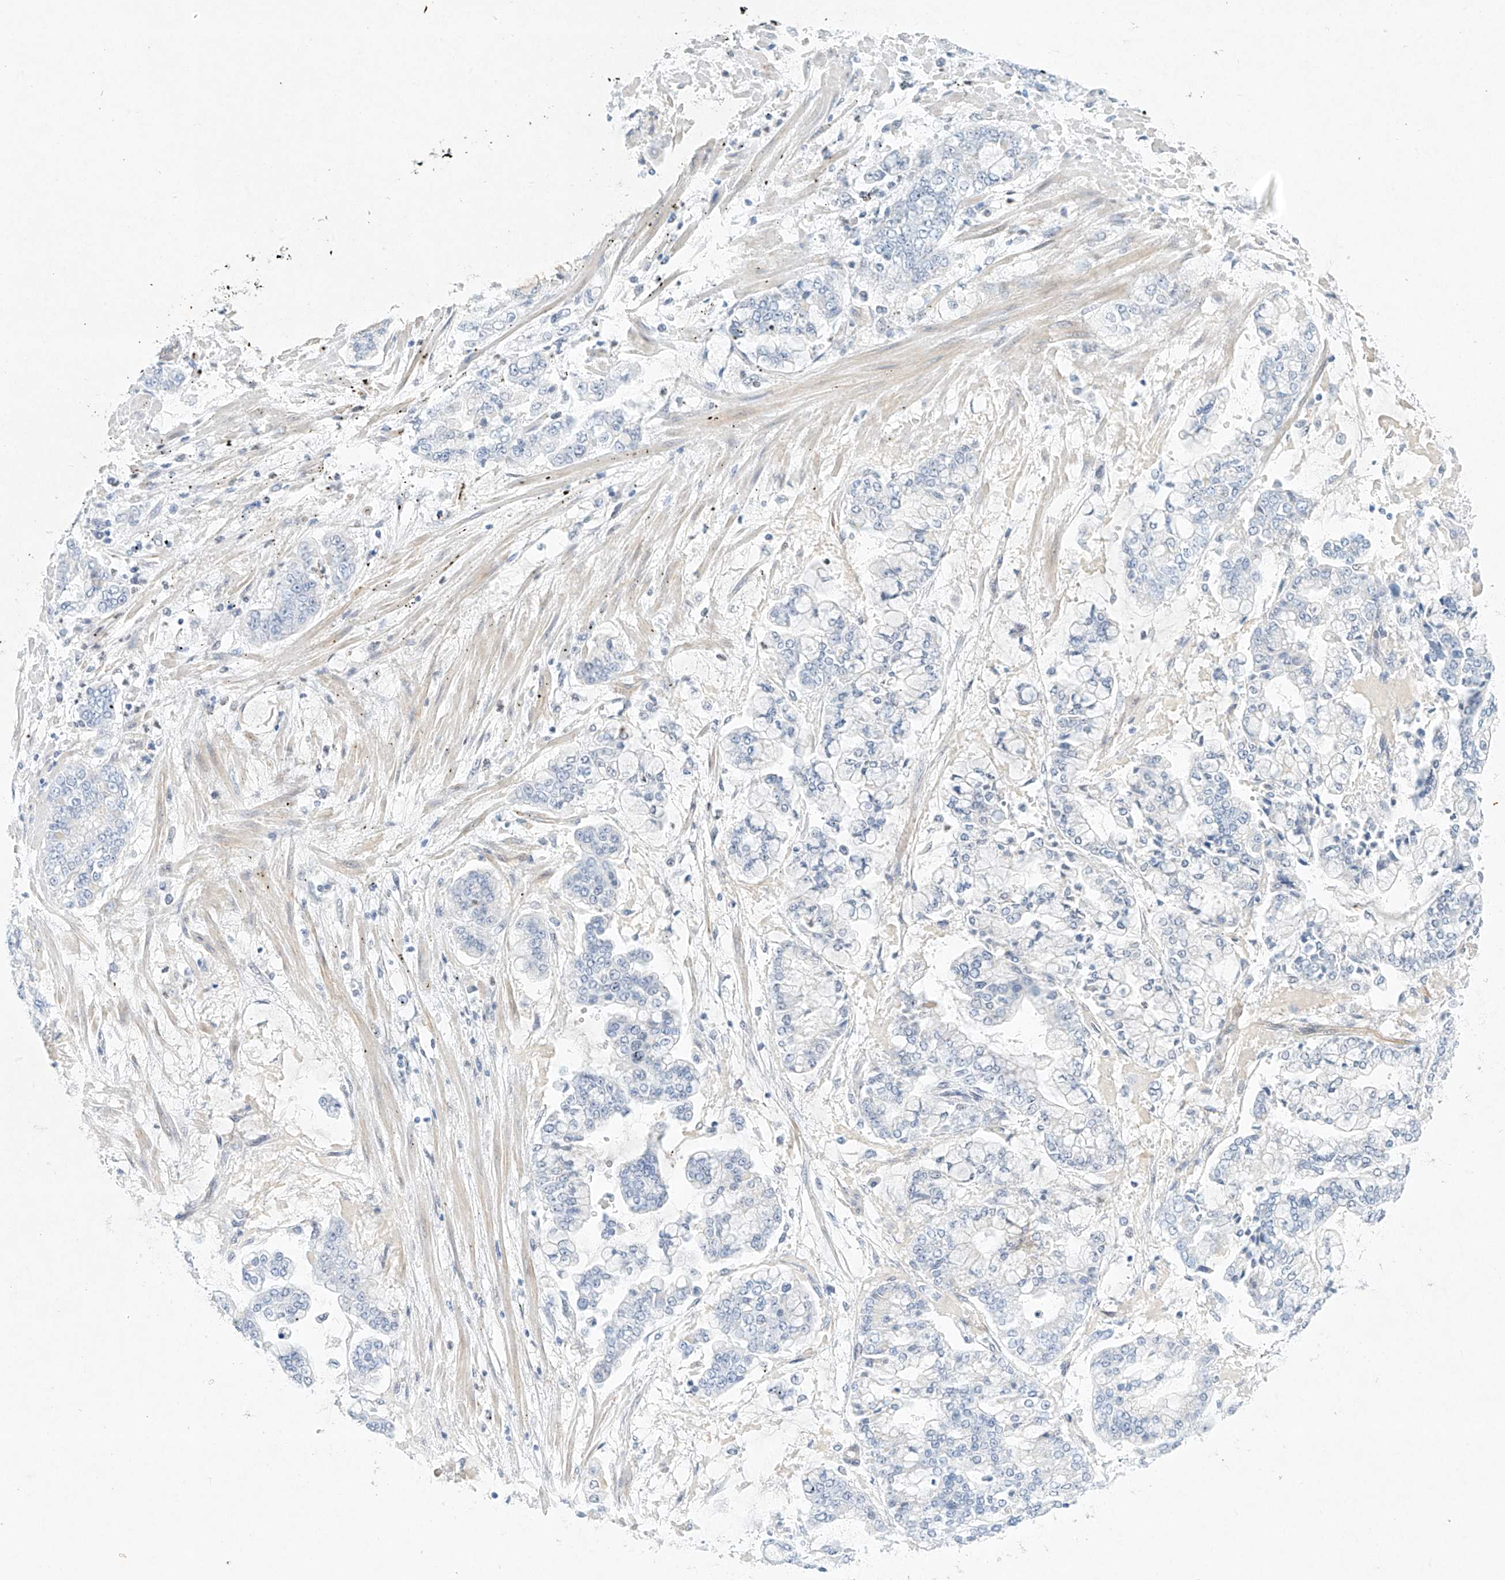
{"staining": {"intensity": "negative", "quantity": "none", "location": "none"}, "tissue": "stomach cancer", "cell_type": "Tumor cells", "image_type": "cancer", "snomed": [{"axis": "morphology", "description": "Normal tissue, NOS"}, {"axis": "morphology", "description": "Adenocarcinoma, NOS"}, {"axis": "topography", "description": "Stomach, upper"}, {"axis": "topography", "description": "Stomach"}], "caption": "Immunohistochemical staining of human stomach cancer (adenocarcinoma) shows no significant expression in tumor cells.", "gene": "REEP2", "patient": {"sex": "male", "age": 76}}